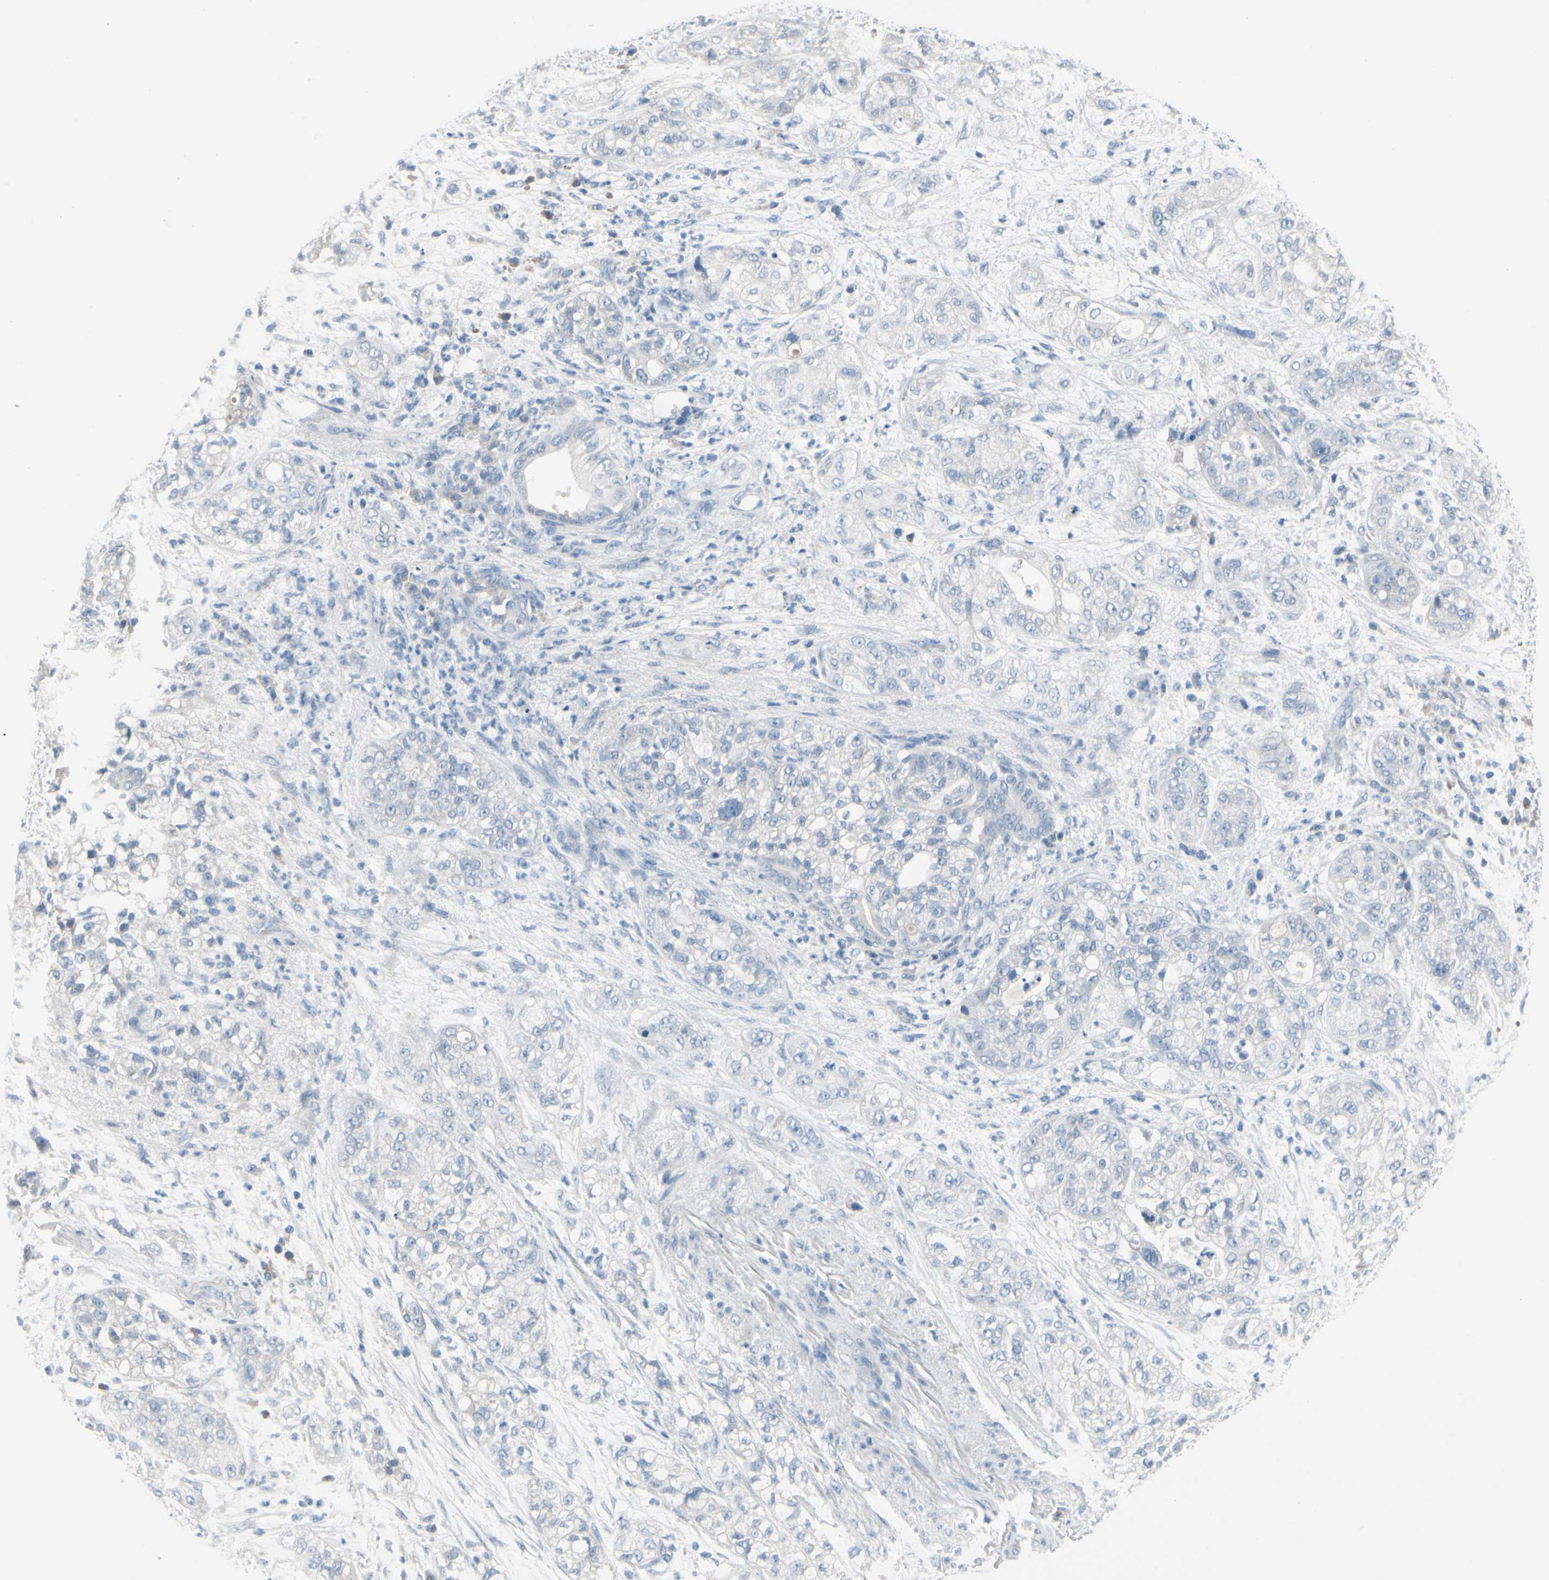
{"staining": {"intensity": "negative", "quantity": "none", "location": "none"}, "tissue": "pancreatic cancer", "cell_type": "Tumor cells", "image_type": "cancer", "snomed": [{"axis": "morphology", "description": "Adenocarcinoma, NOS"}, {"axis": "topography", "description": "Pancreas"}], "caption": "Tumor cells show no significant protein positivity in pancreatic cancer.", "gene": "PGR", "patient": {"sex": "female", "age": 78}}